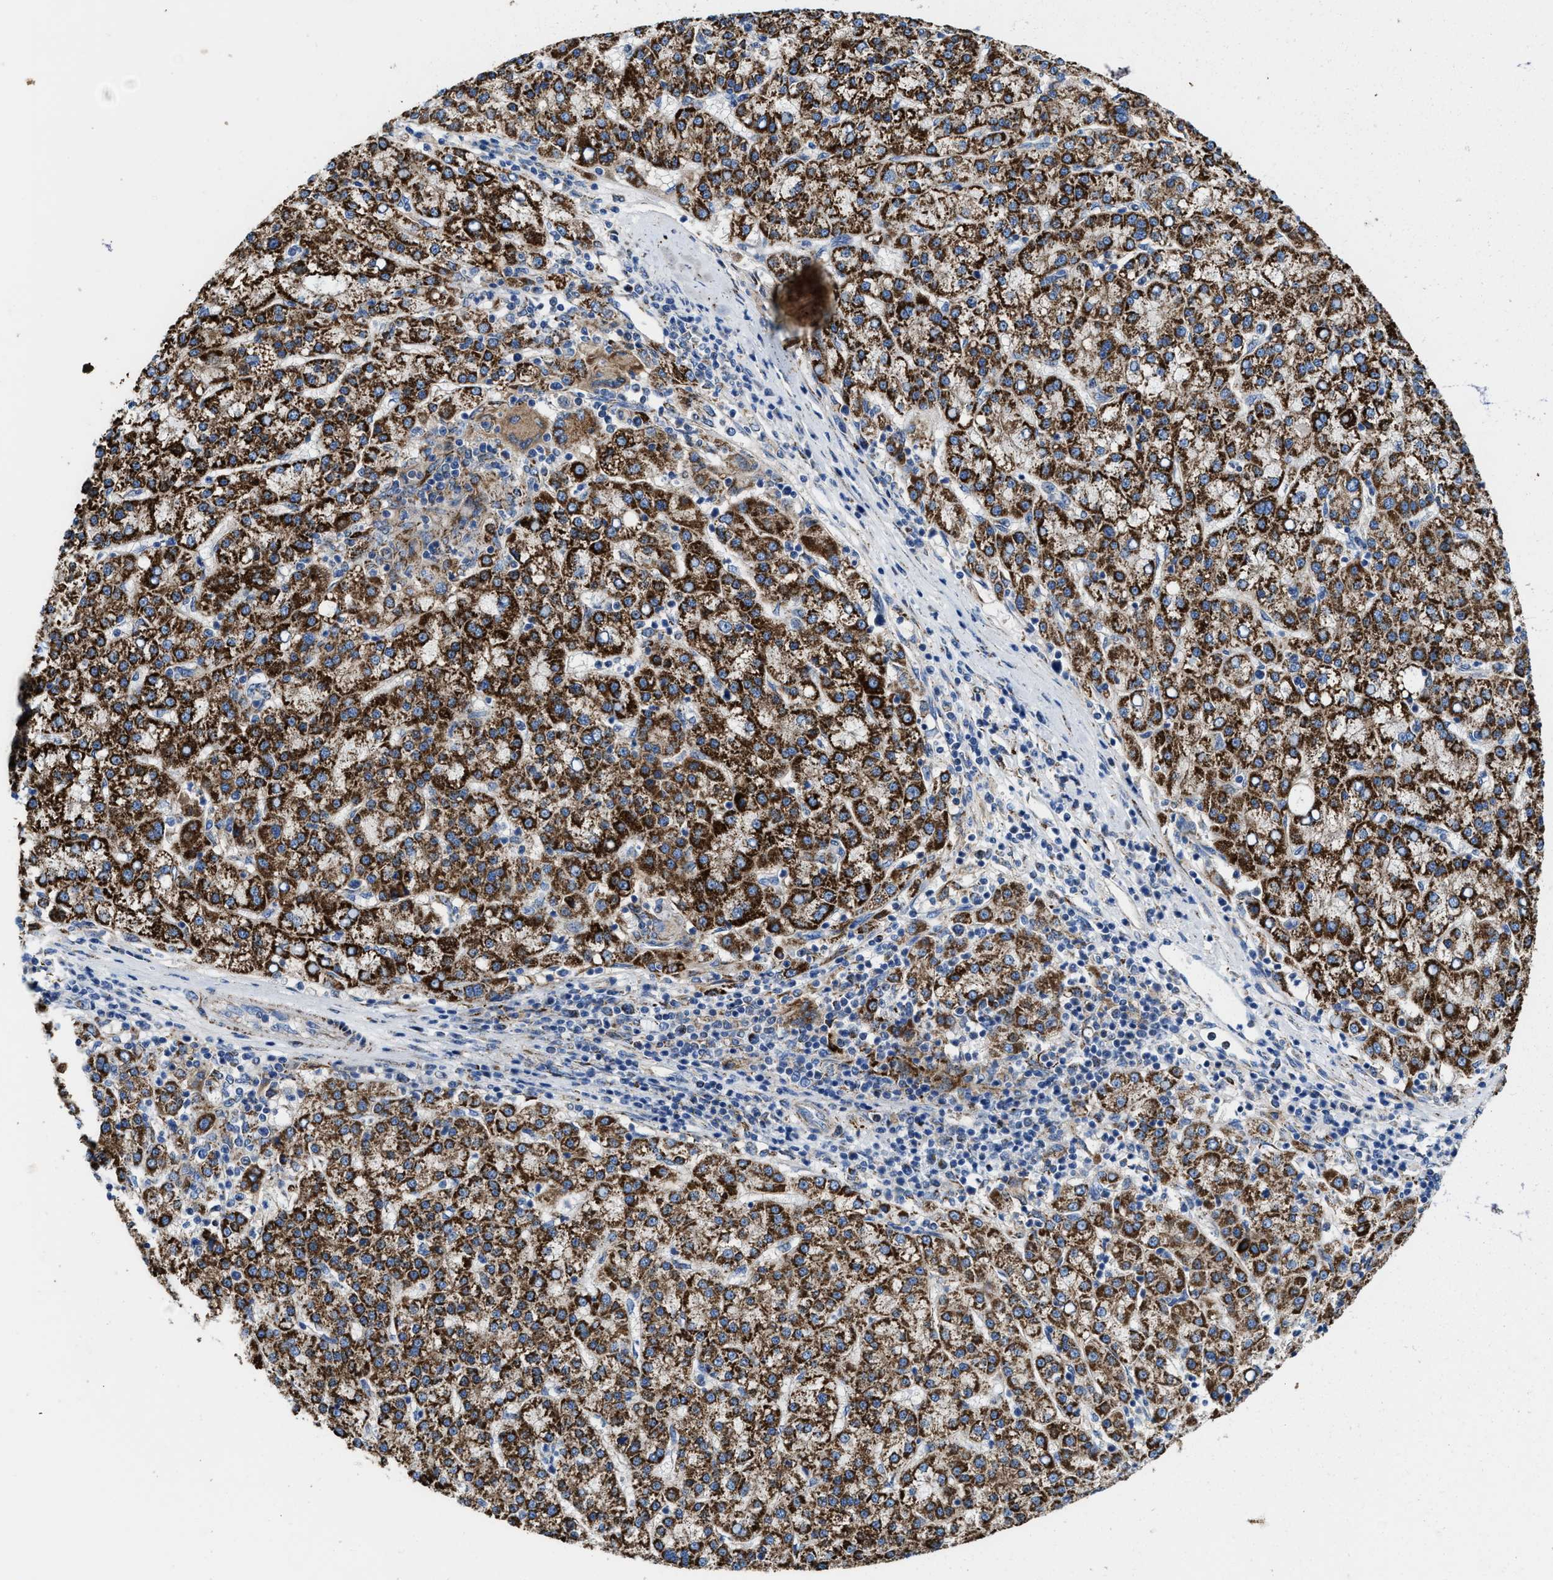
{"staining": {"intensity": "strong", "quantity": ">75%", "location": "cytoplasmic/membranous"}, "tissue": "liver cancer", "cell_type": "Tumor cells", "image_type": "cancer", "snomed": [{"axis": "morphology", "description": "Carcinoma, Hepatocellular, NOS"}, {"axis": "topography", "description": "Liver"}], "caption": "Human liver cancer (hepatocellular carcinoma) stained with a brown dye displays strong cytoplasmic/membranous positive staining in about >75% of tumor cells.", "gene": "ALDH1B1", "patient": {"sex": "female", "age": 58}}